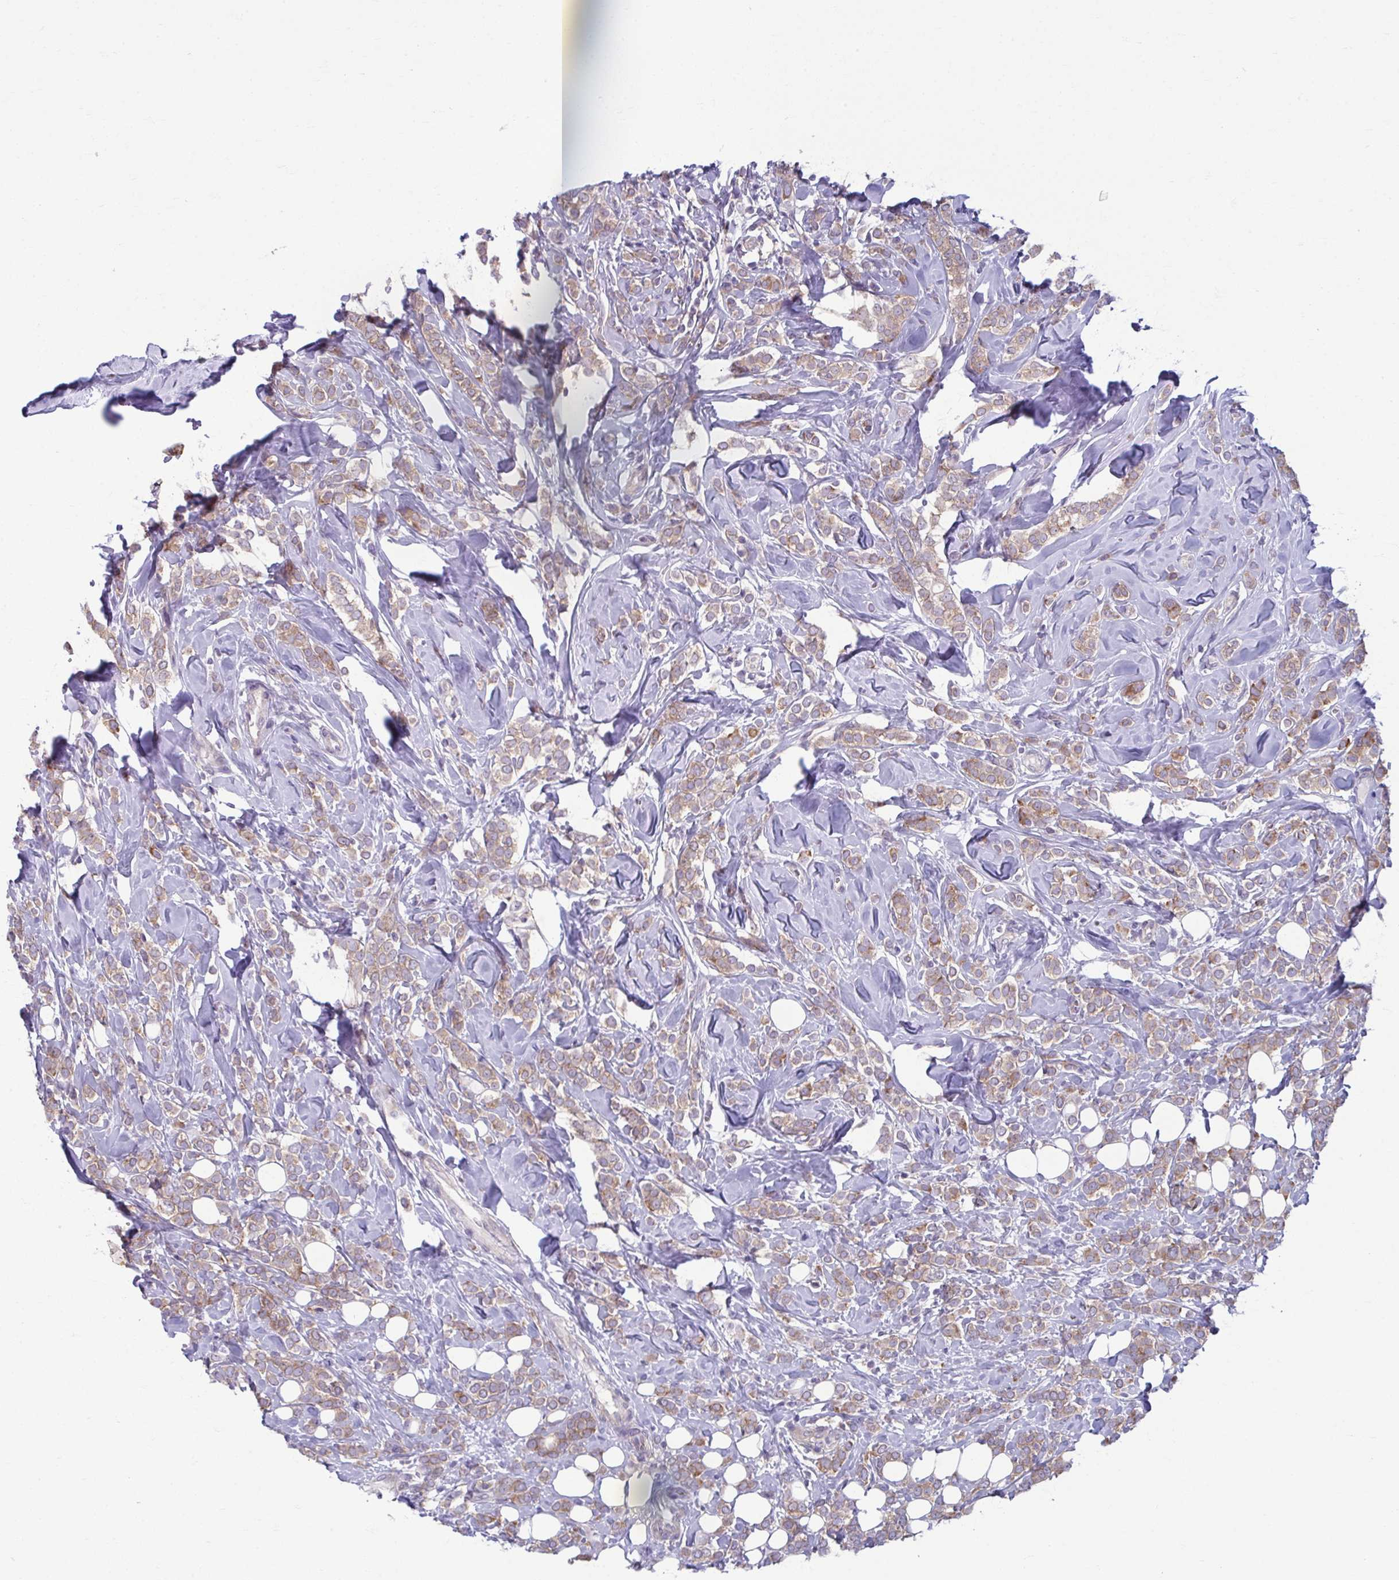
{"staining": {"intensity": "weak", "quantity": ">75%", "location": "cytoplasmic/membranous"}, "tissue": "breast cancer", "cell_type": "Tumor cells", "image_type": "cancer", "snomed": [{"axis": "morphology", "description": "Lobular carcinoma"}, {"axis": "topography", "description": "Breast"}], "caption": "A brown stain shows weak cytoplasmic/membranous positivity of a protein in human breast cancer (lobular carcinoma) tumor cells.", "gene": "TMEM108", "patient": {"sex": "female", "age": 49}}